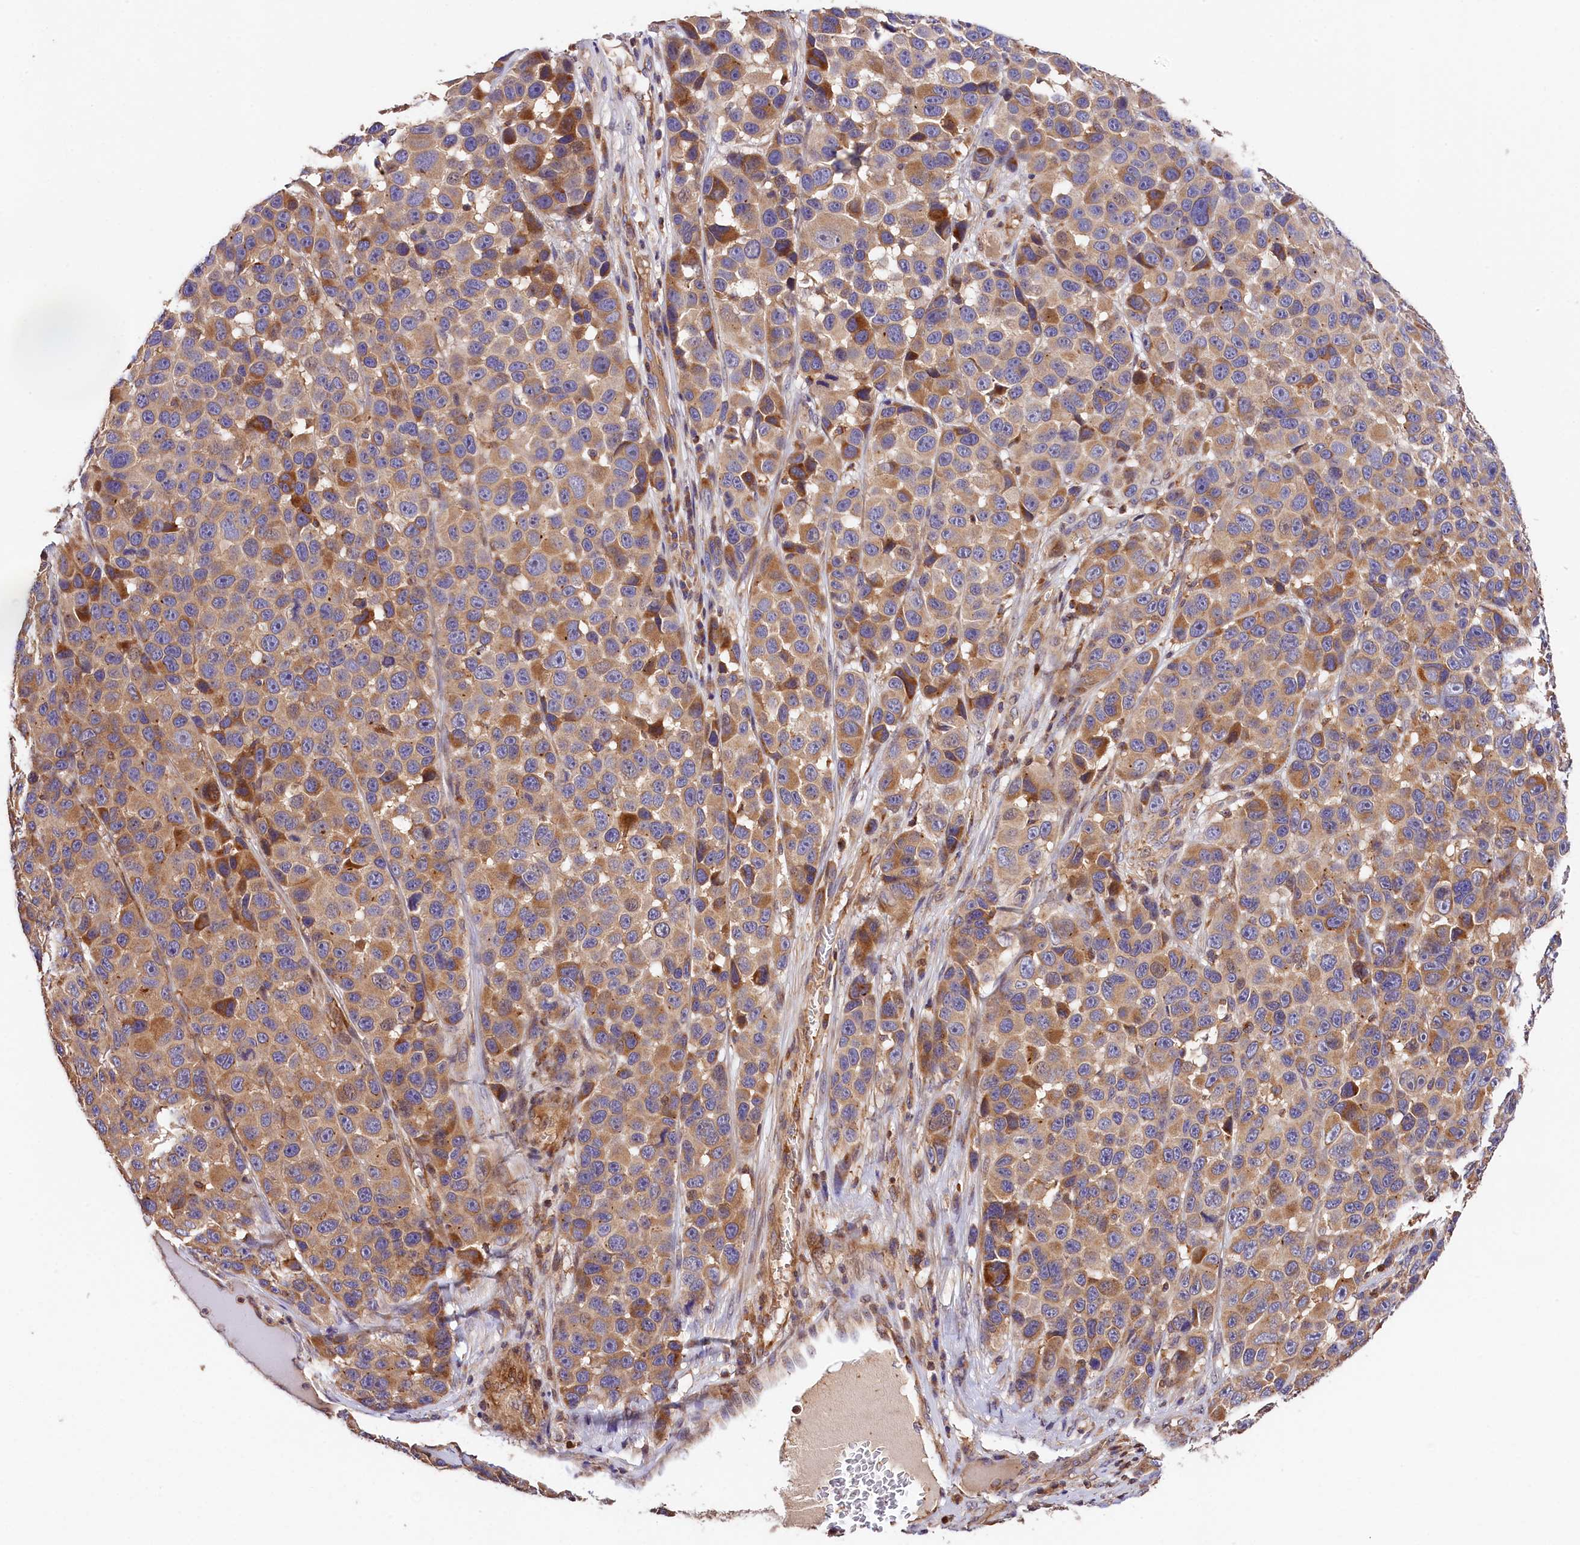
{"staining": {"intensity": "moderate", "quantity": "25%-75%", "location": "cytoplasmic/membranous"}, "tissue": "melanoma", "cell_type": "Tumor cells", "image_type": "cancer", "snomed": [{"axis": "morphology", "description": "Malignant melanoma, NOS"}, {"axis": "topography", "description": "Skin"}], "caption": "This is an image of IHC staining of melanoma, which shows moderate positivity in the cytoplasmic/membranous of tumor cells.", "gene": "KPTN", "patient": {"sex": "male", "age": 53}}